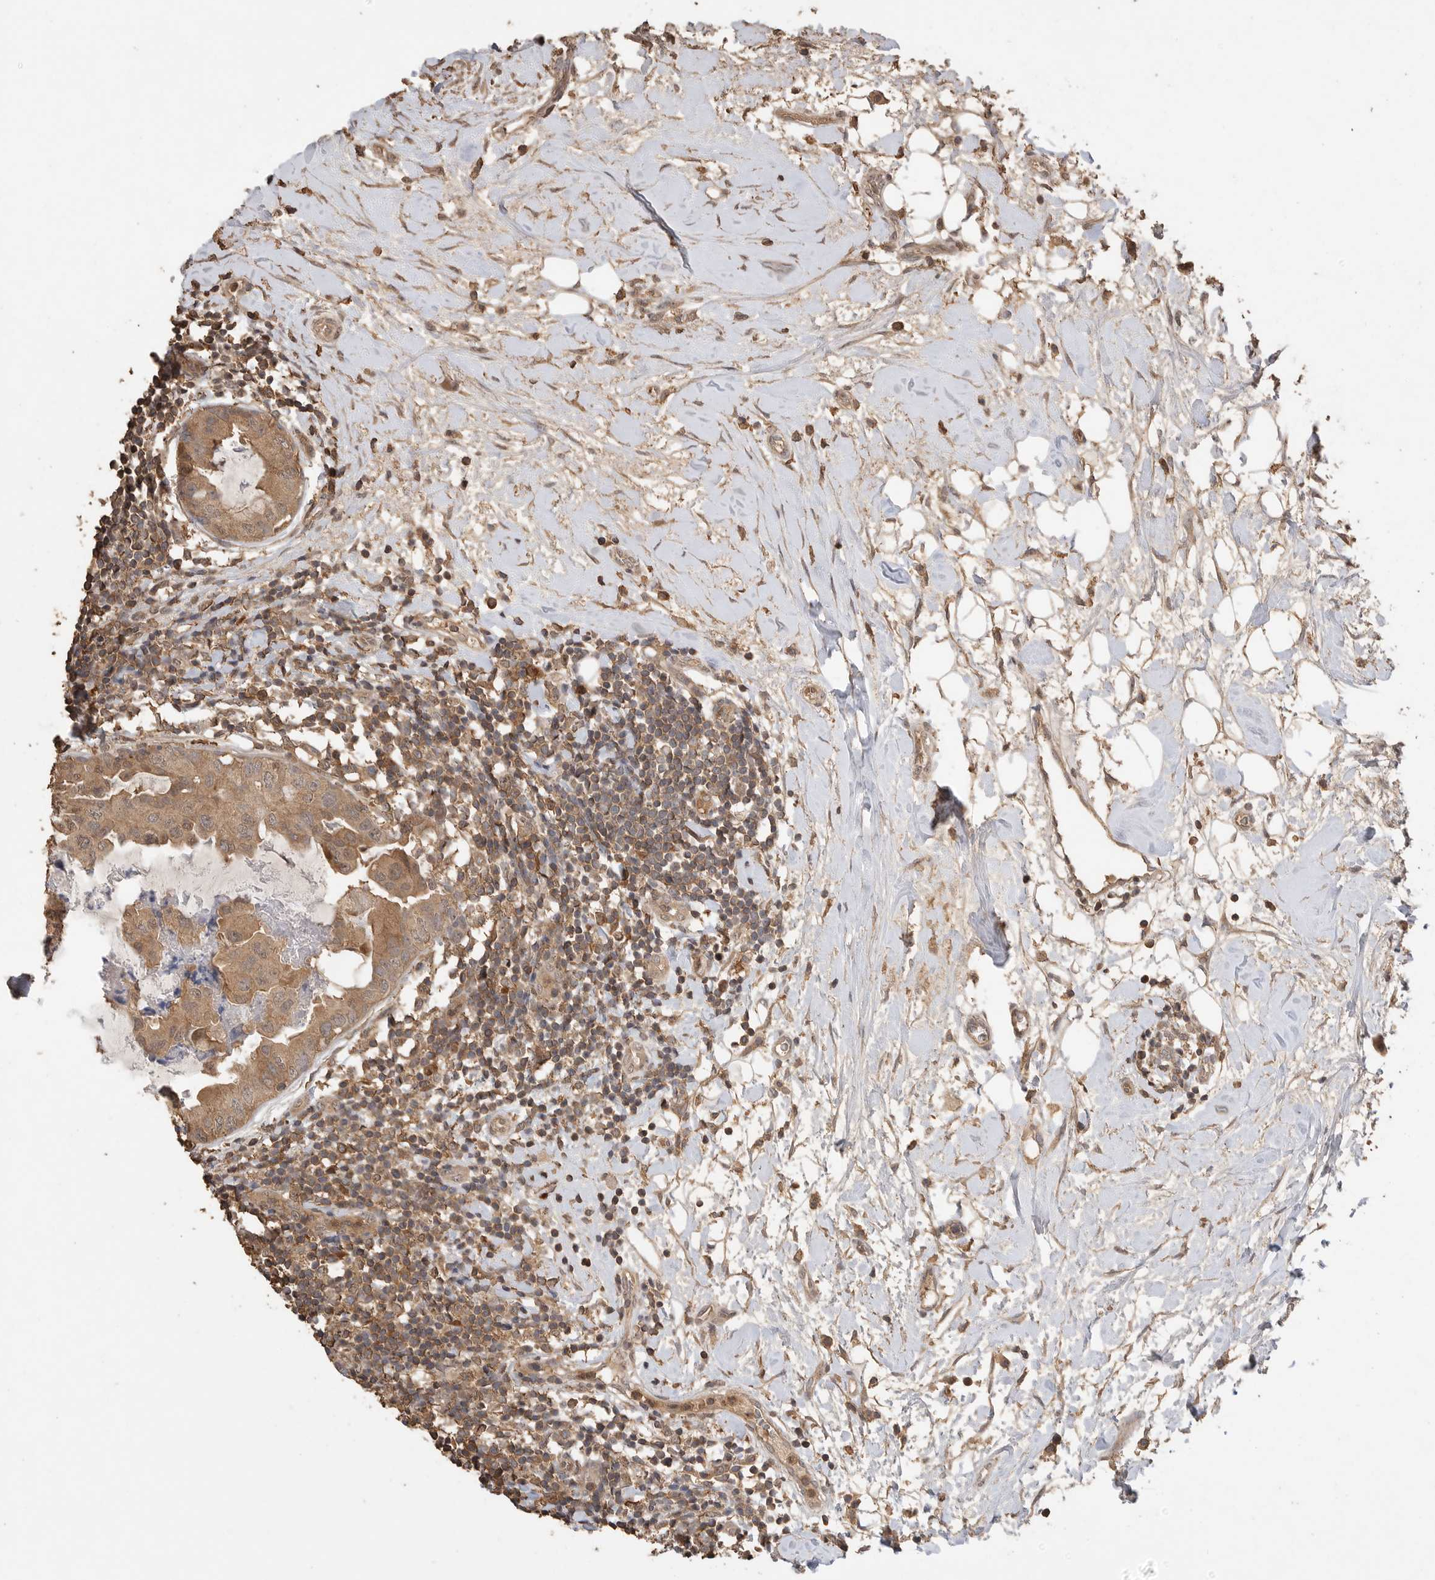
{"staining": {"intensity": "moderate", "quantity": ">75%", "location": "cytoplasmic/membranous"}, "tissue": "breast cancer", "cell_type": "Tumor cells", "image_type": "cancer", "snomed": [{"axis": "morphology", "description": "Duct carcinoma"}, {"axis": "topography", "description": "Breast"}], "caption": "Immunohistochemical staining of breast cancer (intraductal carcinoma) exhibits moderate cytoplasmic/membranous protein positivity in about >75% of tumor cells. The staining was performed using DAB (3,3'-diaminobenzidine) to visualize the protein expression in brown, while the nuclei were stained in blue with hematoxylin (Magnification: 20x).", "gene": "MAP2K1", "patient": {"sex": "female", "age": 40}}